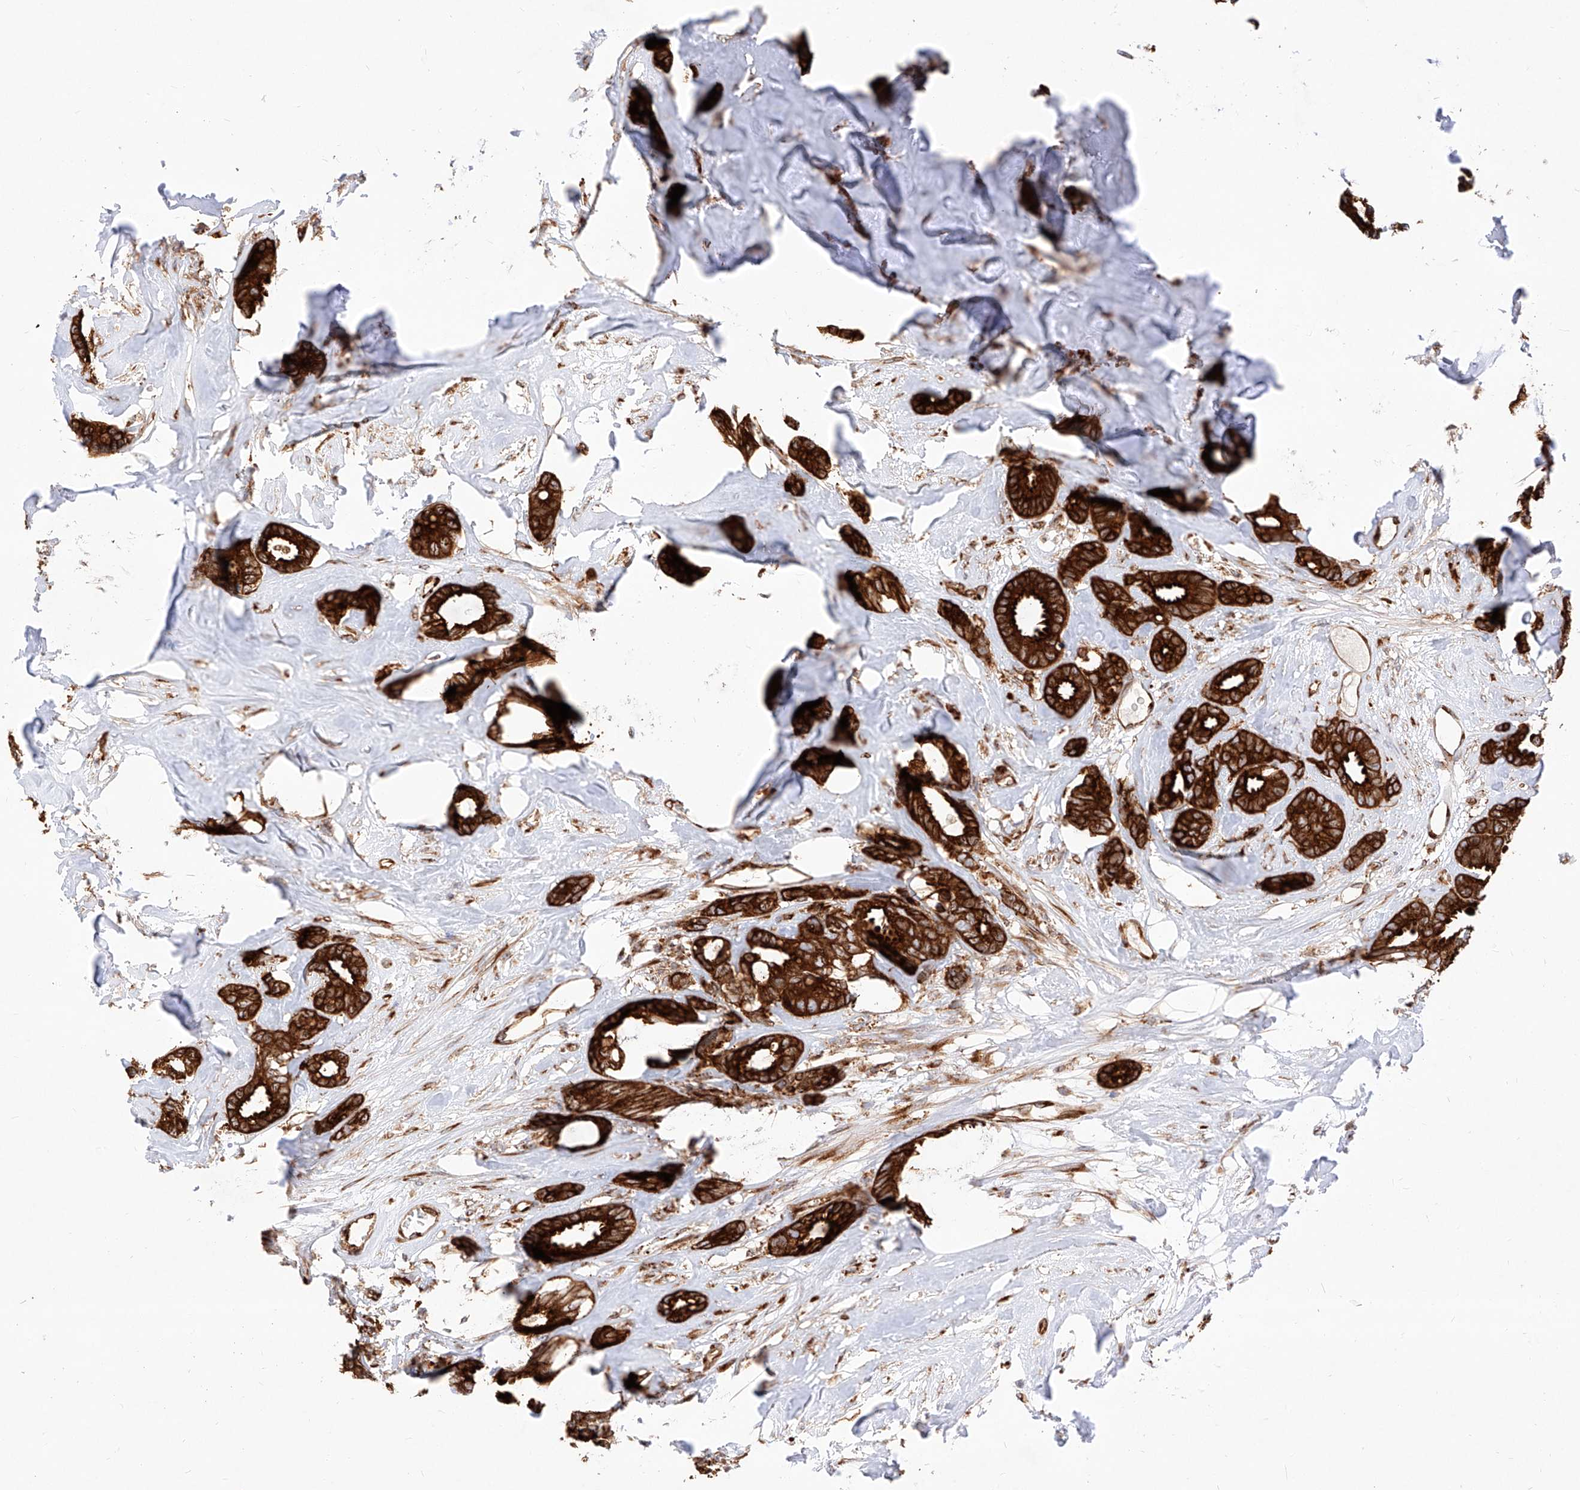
{"staining": {"intensity": "strong", "quantity": ">75%", "location": "cytoplasmic/membranous"}, "tissue": "breast cancer", "cell_type": "Tumor cells", "image_type": "cancer", "snomed": [{"axis": "morphology", "description": "Duct carcinoma"}, {"axis": "topography", "description": "Breast"}], "caption": "This is a histology image of immunohistochemistry (IHC) staining of breast invasive ductal carcinoma, which shows strong expression in the cytoplasmic/membranous of tumor cells.", "gene": "CSGALNACT2", "patient": {"sex": "female", "age": 87}}